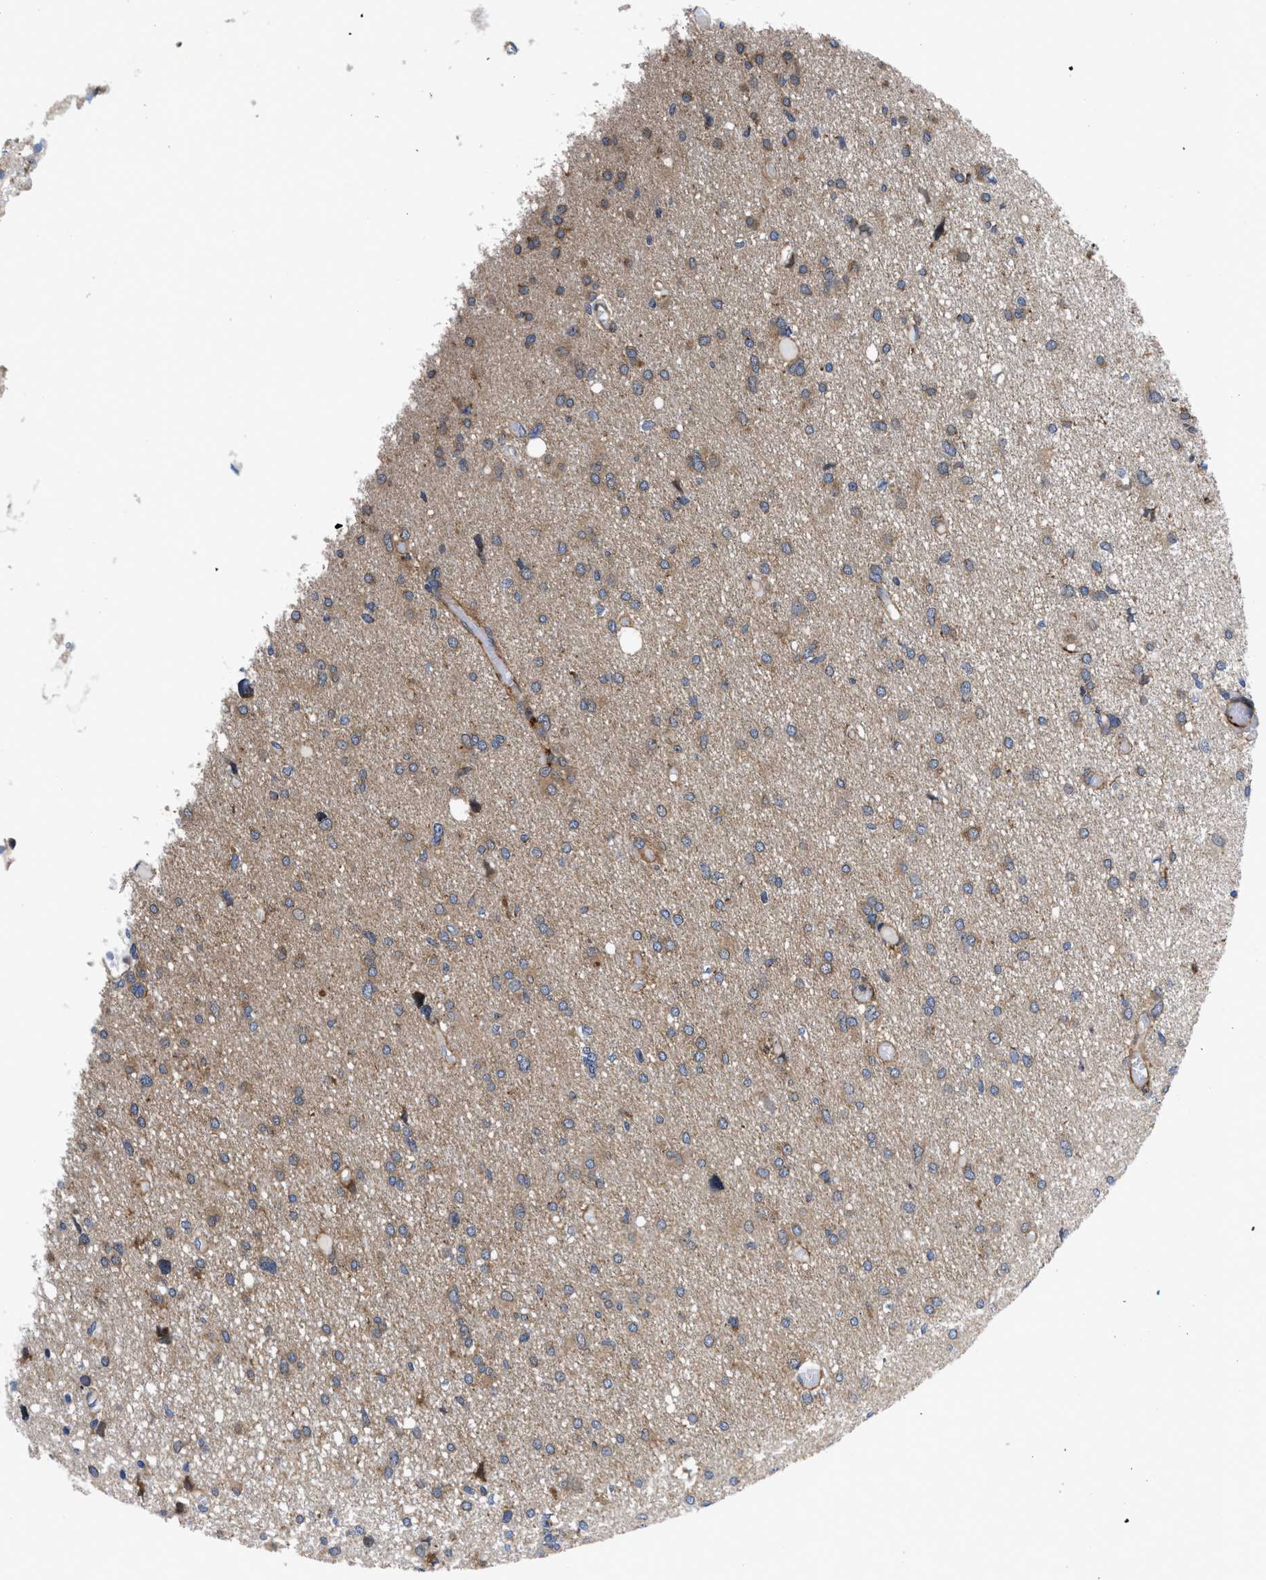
{"staining": {"intensity": "weak", "quantity": ">75%", "location": "cytoplasmic/membranous"}, "tissue": "glioma", "cell_type": "Tumor cells", "image_type": "cancer", "snomed": [{"axis": "morphology", "description": "Glioma, malignant, High grade"}, {"axis": "topography", "description": "Brain"}], "caption": "Weak cytoplasmic/membranous positivity is present in about >75% of tumor cells in glioma.", "gene": "SPAST", "patient": {"sex": "female", "age": 59}}